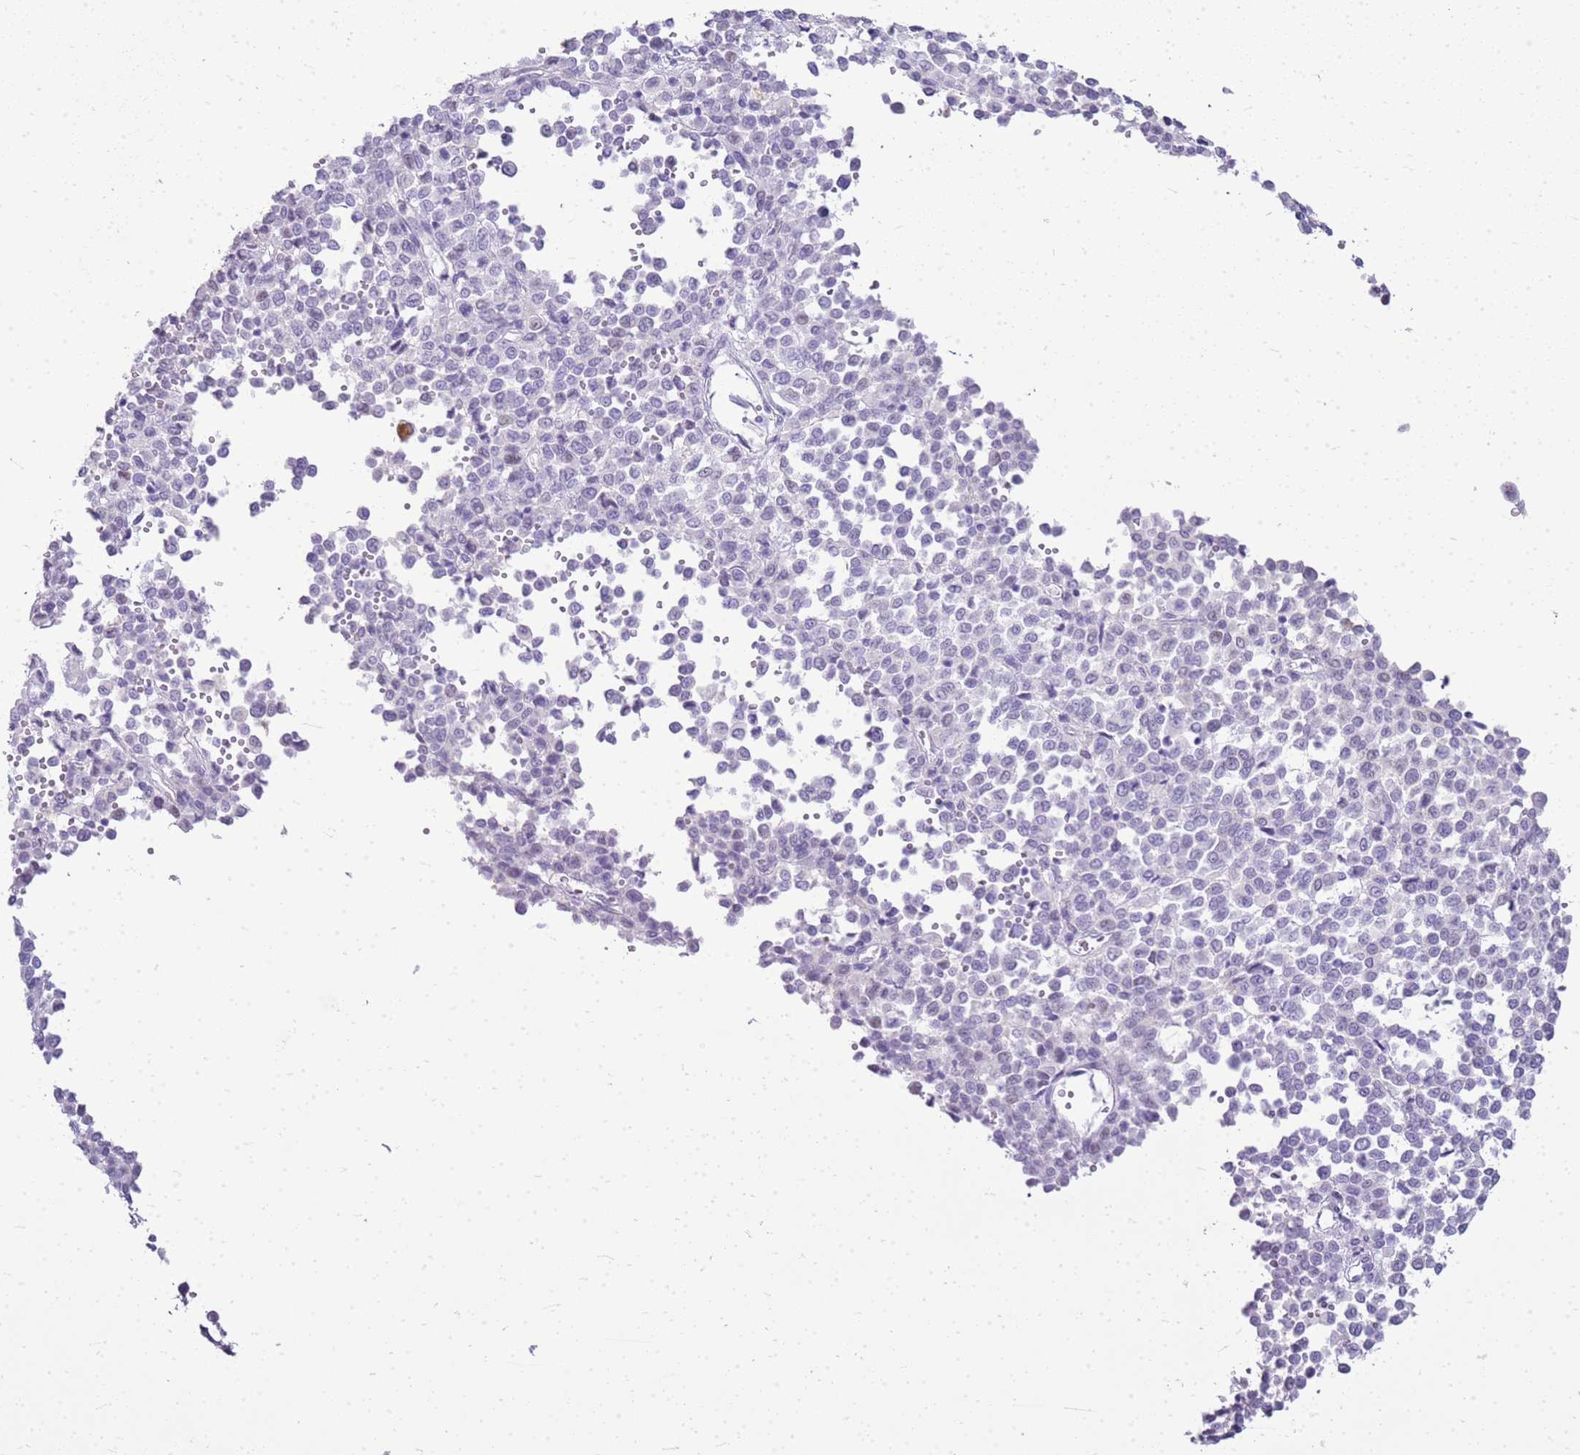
{"staining": {"intensity": "negative", "quantity": "none", "location": "none"}, "tissue": "melanoma", "cell_type": "Tumor cells", "image_type": "cancer", "snomed": [{"axis": "morphology", "description": "Malignant melanoma, Metastatic site"}, {"axis": "topography", "description": "Pancreas"}], "caption": "This is an IHC photomicrograph of human melanoma. There is no staining in tumor cells.", "gene": "SULT1E1", "patient": {"sex": "female", "age": 30}}